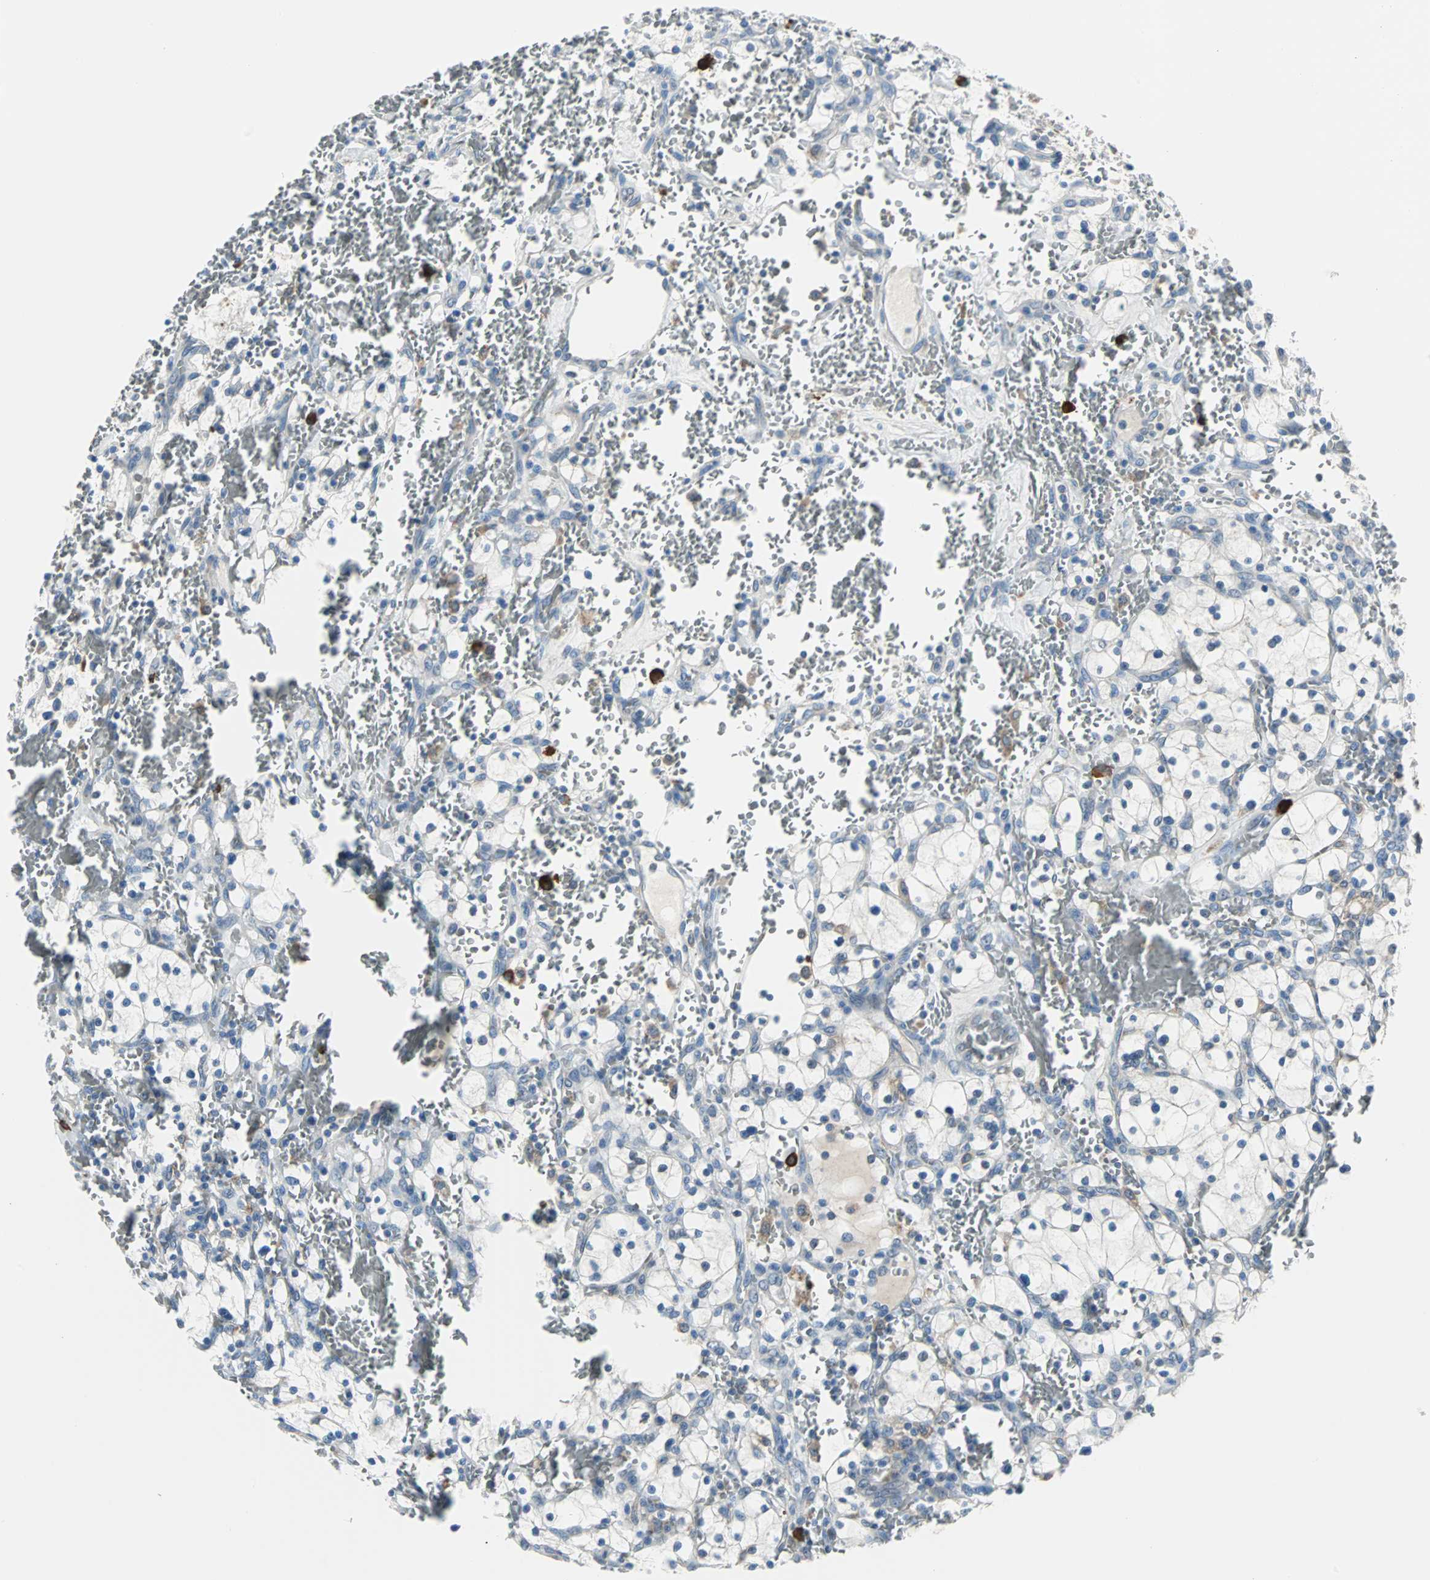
{"staining": {"intensity": "negative", "quantity": "none", "location": "none"}, "tissue": "renal cancer", "cell_type": "Tumor cells", "image_type": "cancer", "snomed": [{"axis": "morphology", "description": "Adenocarcinoma, NOS"}, {"axis": "topography", "description": "Kidney"}], "caption": "This is an immunohistochemistry (IHC) photomicrograph of renal adenocarcinoma. There is no positivity in tumor cells.", "gene": "PDIA4", "patient": {"sex": "female", "age": 83}}